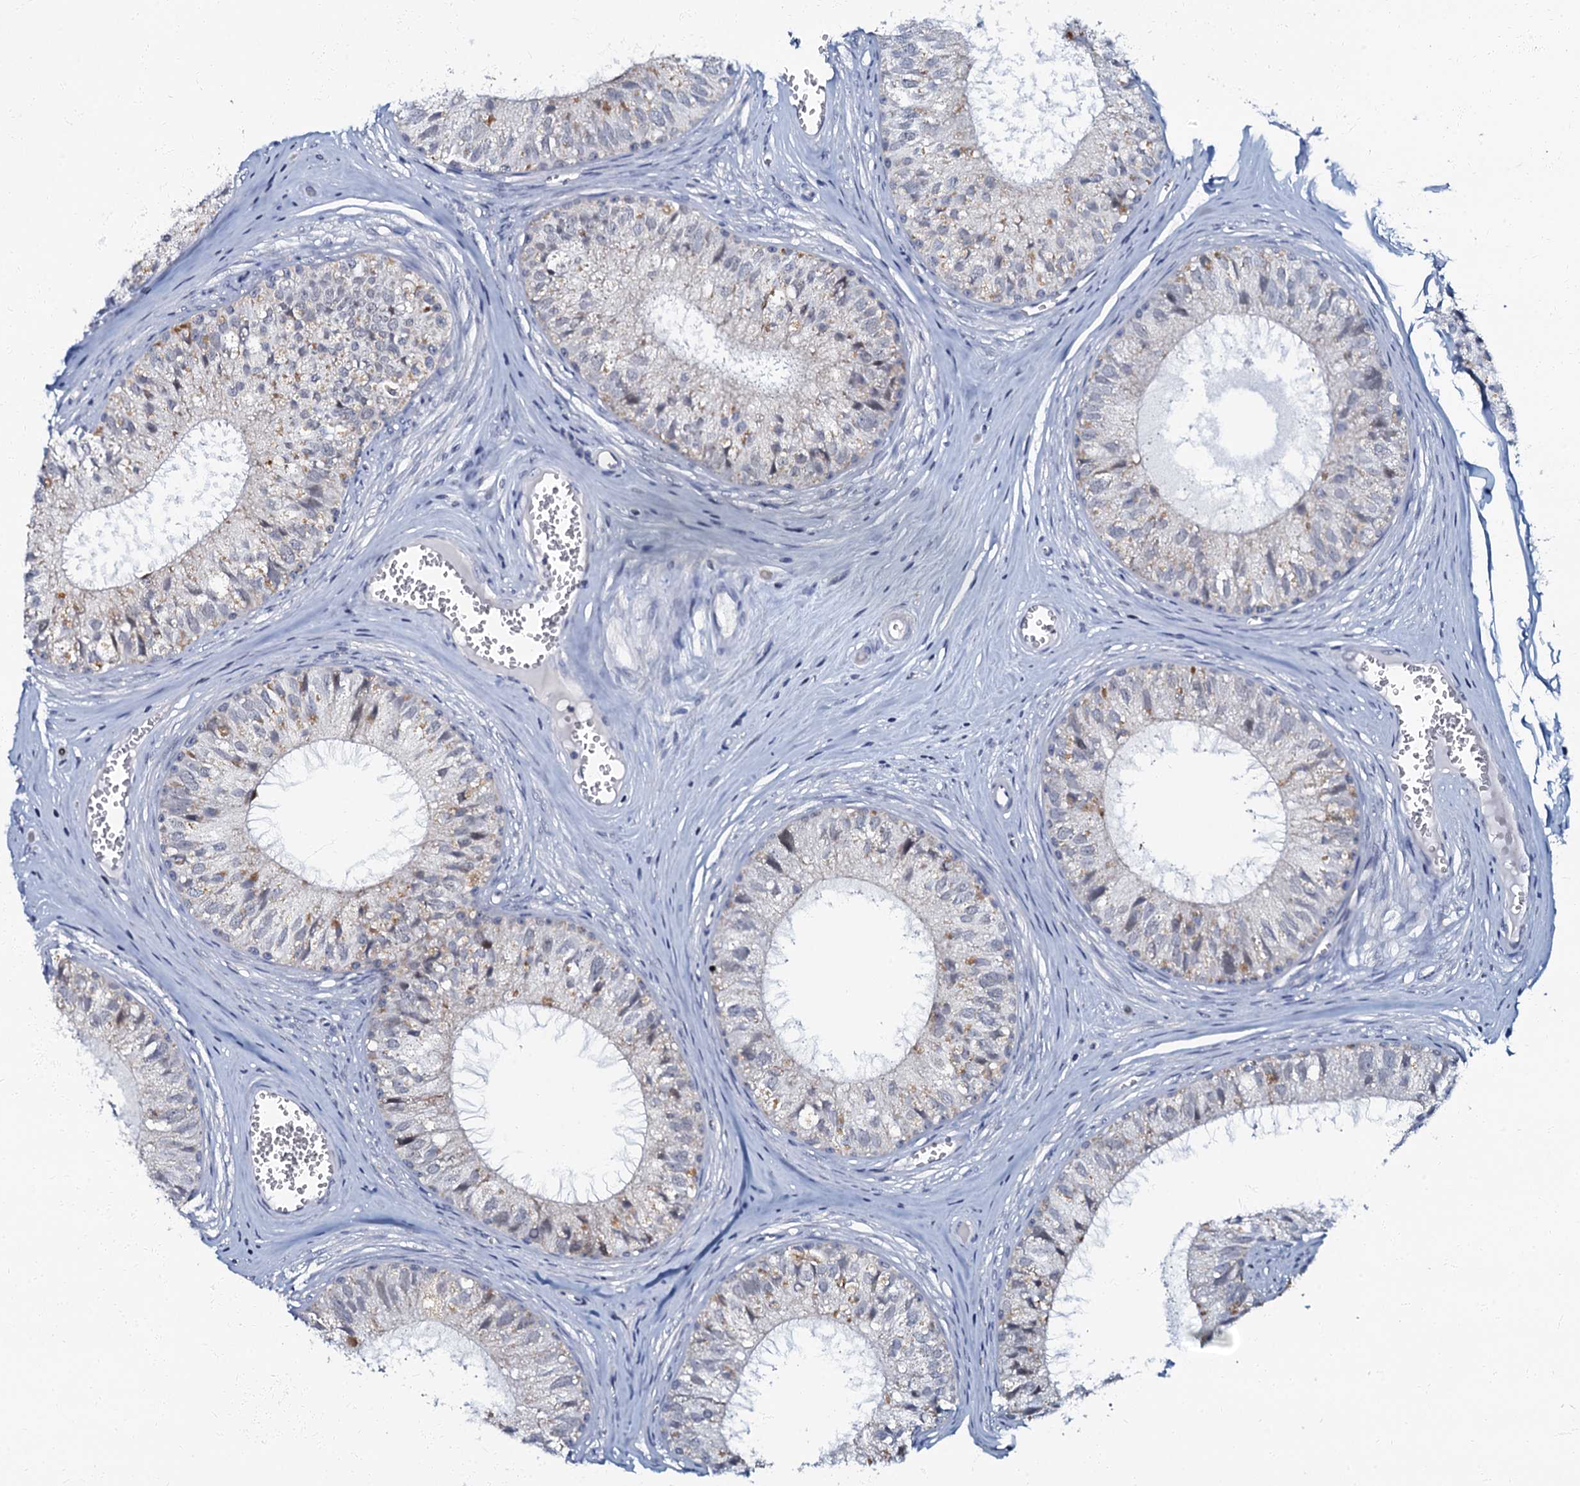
{"staining": {"intensity": "weak", "quantity": "25%-75%", "location": "cytoplasmic/membranous"}, "tissue": "epididymis", "cell_type": "Glandular cells", "image_type": "normal", "snomed": [{"axis": "morphology", "description": "Normal tissue, NOS"}, {"axis": "topography", "description": "Epididymis"}], "caption": "Immunohistochemistry photomicrograph of normal epididymis stained for a protein (brown), which exhibits low levels of weak cytoplasmic/membranous expression in about 25%-75% of glandular cells.", "gene": "MRPL51", "patient": {"sex": "male", "age": 36}}